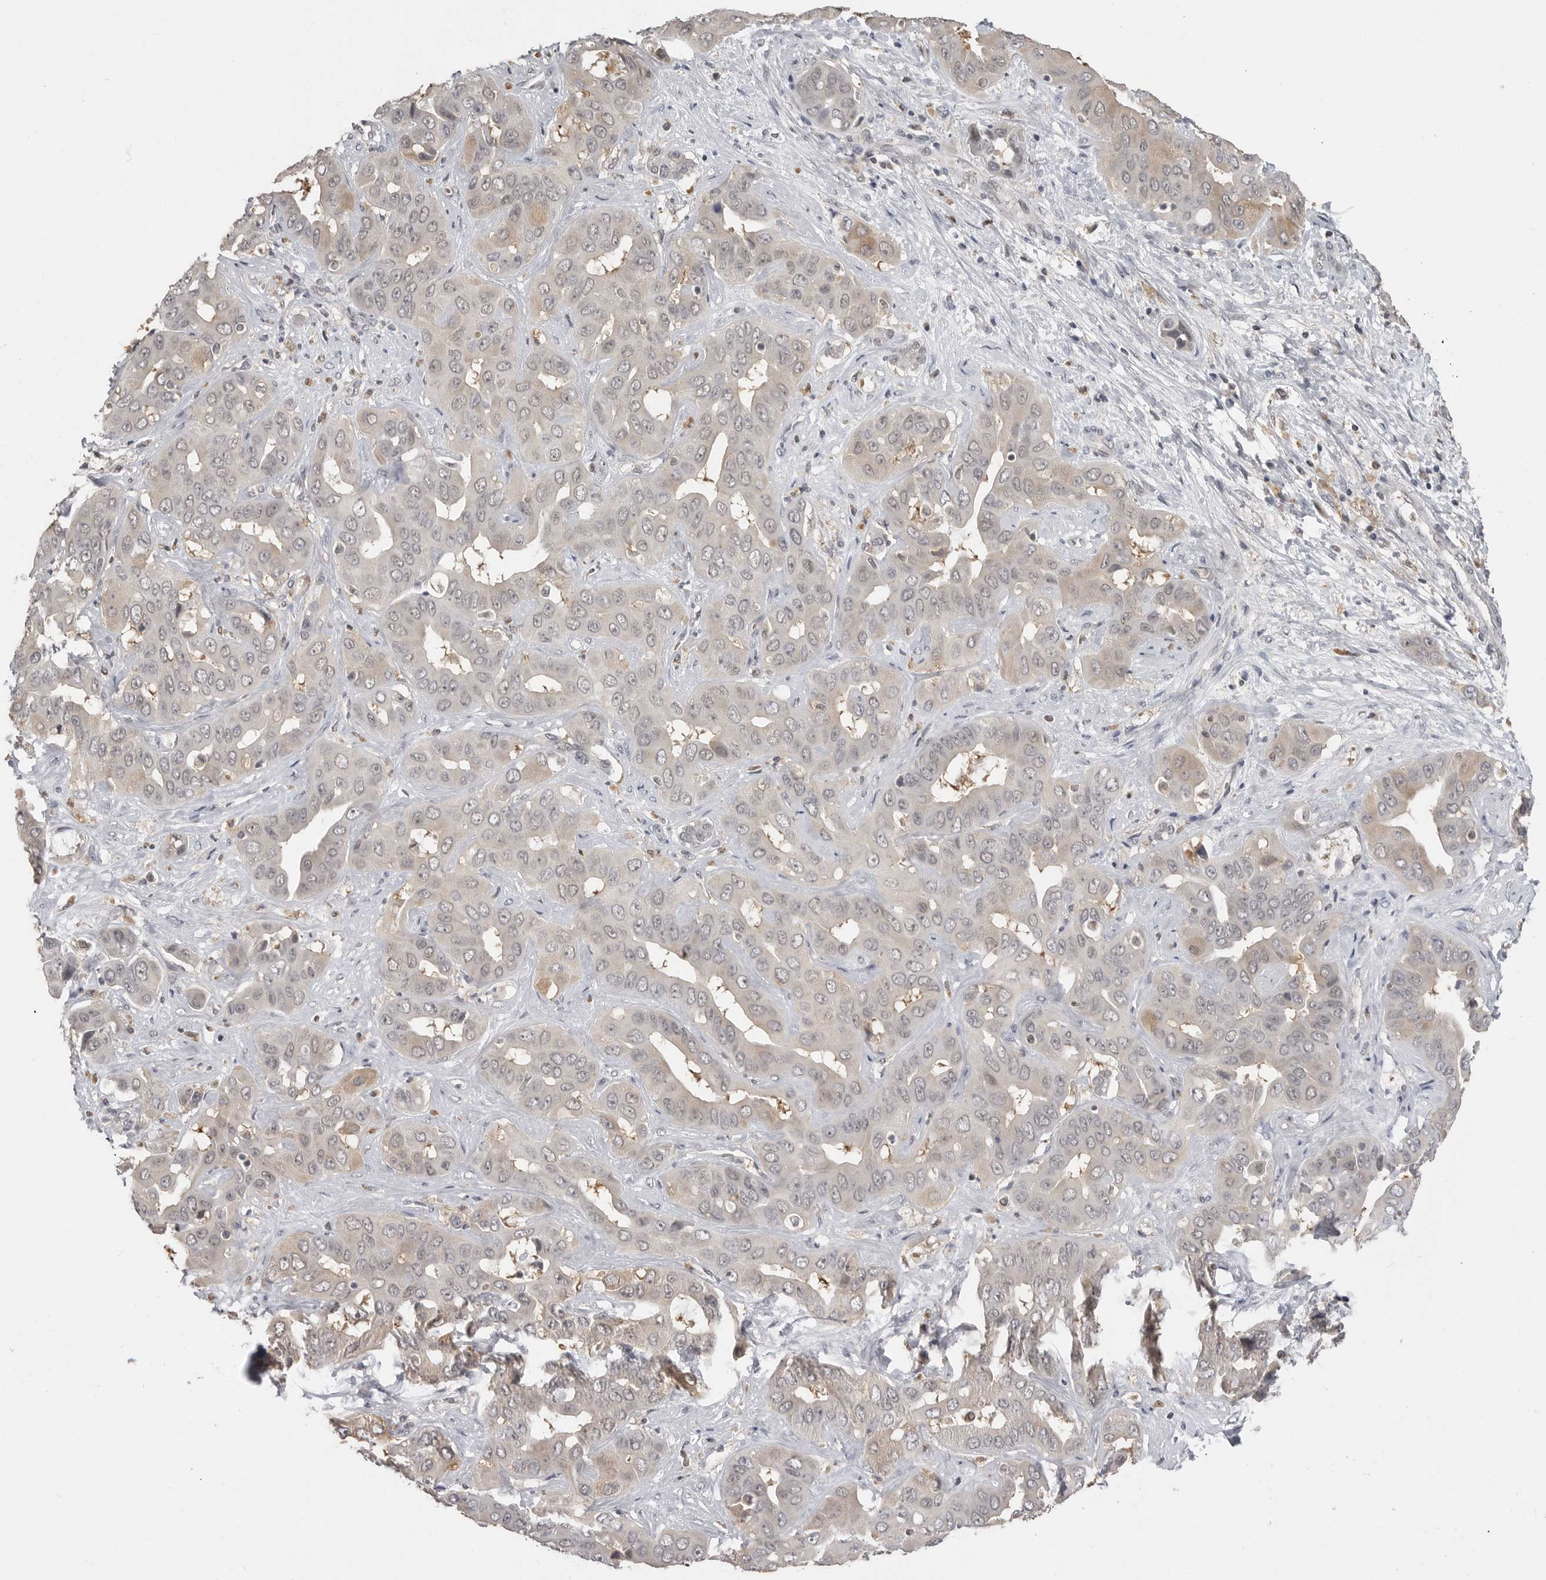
{"staining": {"intensity": "weak", "quantity": "<25%", "location": "nuclear"}, "tissue": "liver cancer", "cell_type": "Tumor cells", "image_type": "cancer", "snomed": [{"axis": "morphology", "description": "Cholangiocarcinoma"}, {"axis": "topography", "description": "Liver"}], "caption": "Immunohistochemistry (IHC) micrograph of liver cancer (cholangiocarcinoma) stained for a protein (brown), which displays no staining in tumor cells.", "gene": "PLEKHF1", "patient": {"sex": "female", "age": 52}}